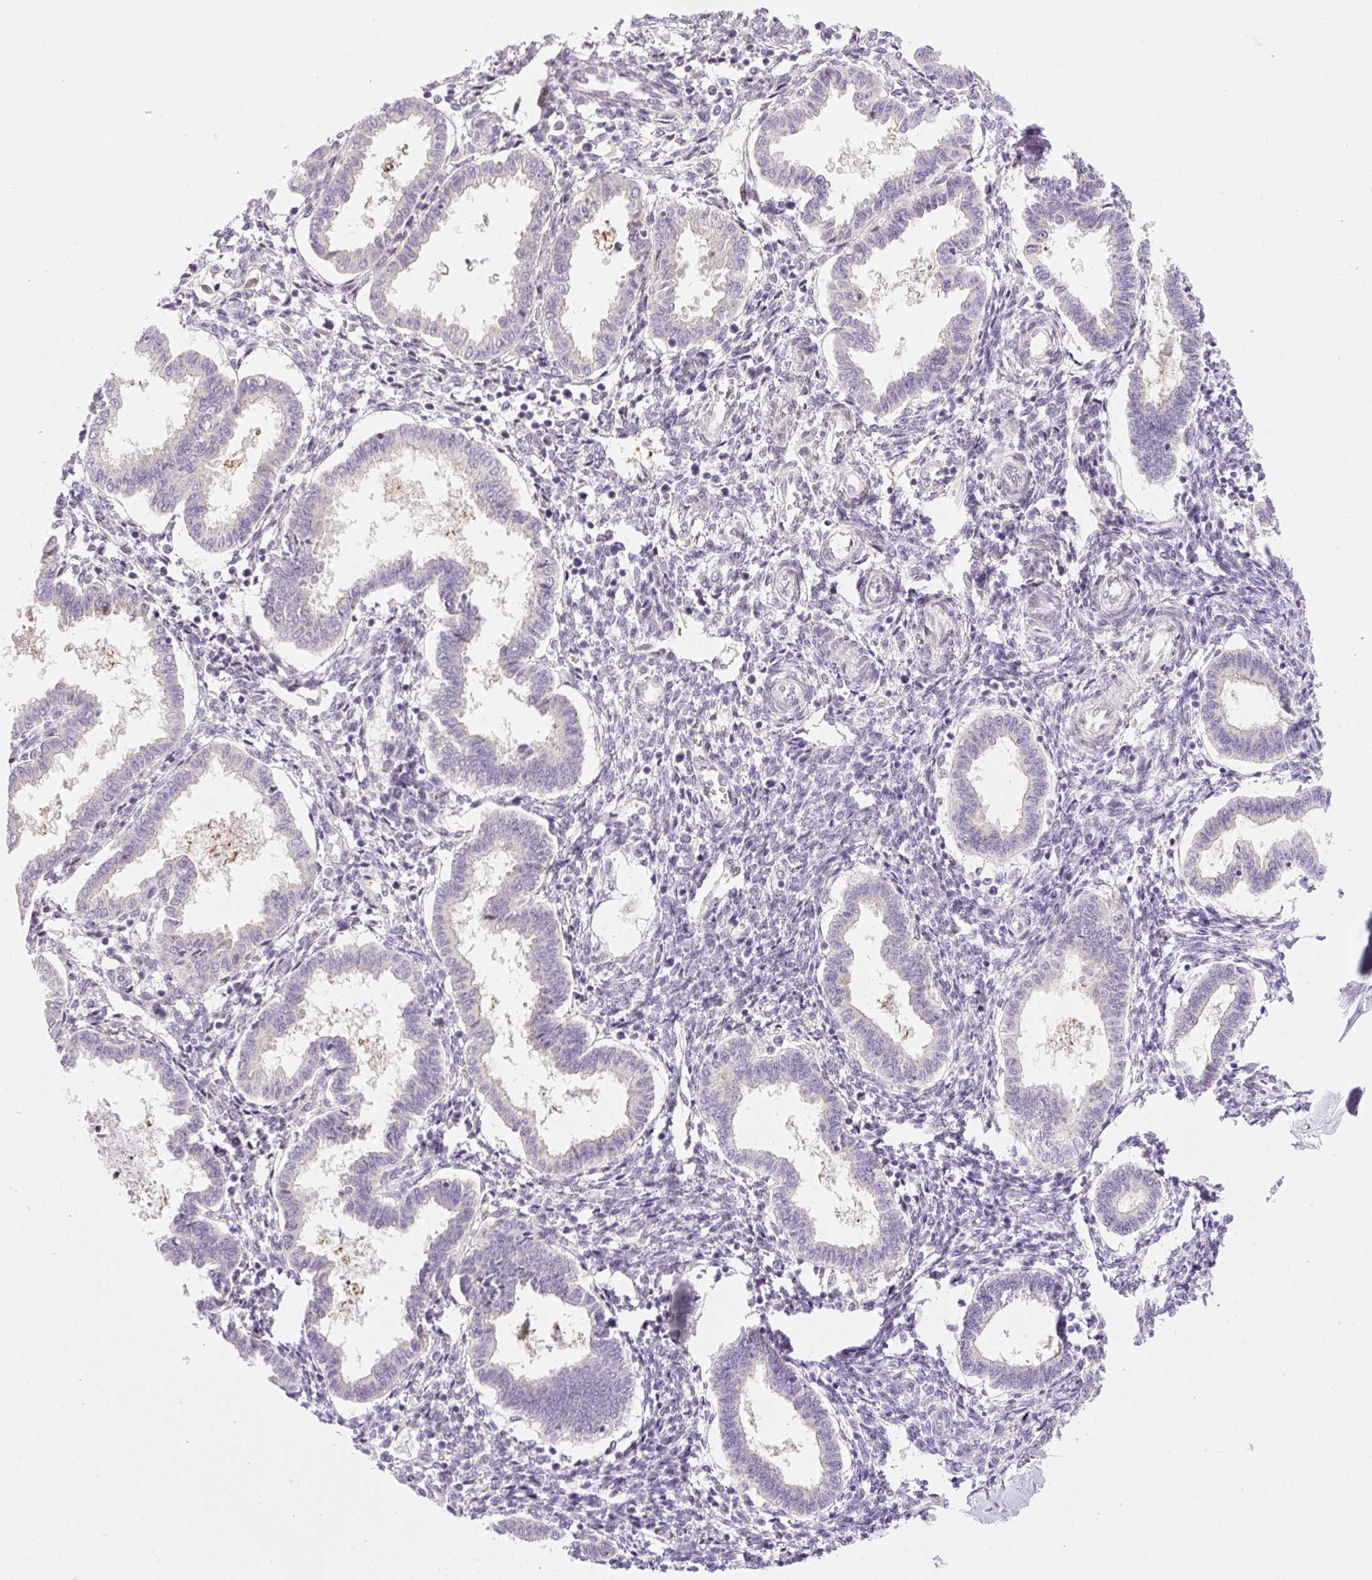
{"staining": {"intensity": "negative", "quantity": "none", "location": "none"}, "tissue": "endometrium", "cell_type": "Cells in endometrial stroma", "image_type": "normal", "snomed": [{"axis": "morphology", "description": "Normal tissue, NOS"}, {"axis": "topography", "description": "Endometrium"}], "caption": "Immunohistochemistry of normal endometrium shows no expression in cells in endometrial stroma.", "gene": "SYNE3", "patient": {"sex": "female", "age": 24}}